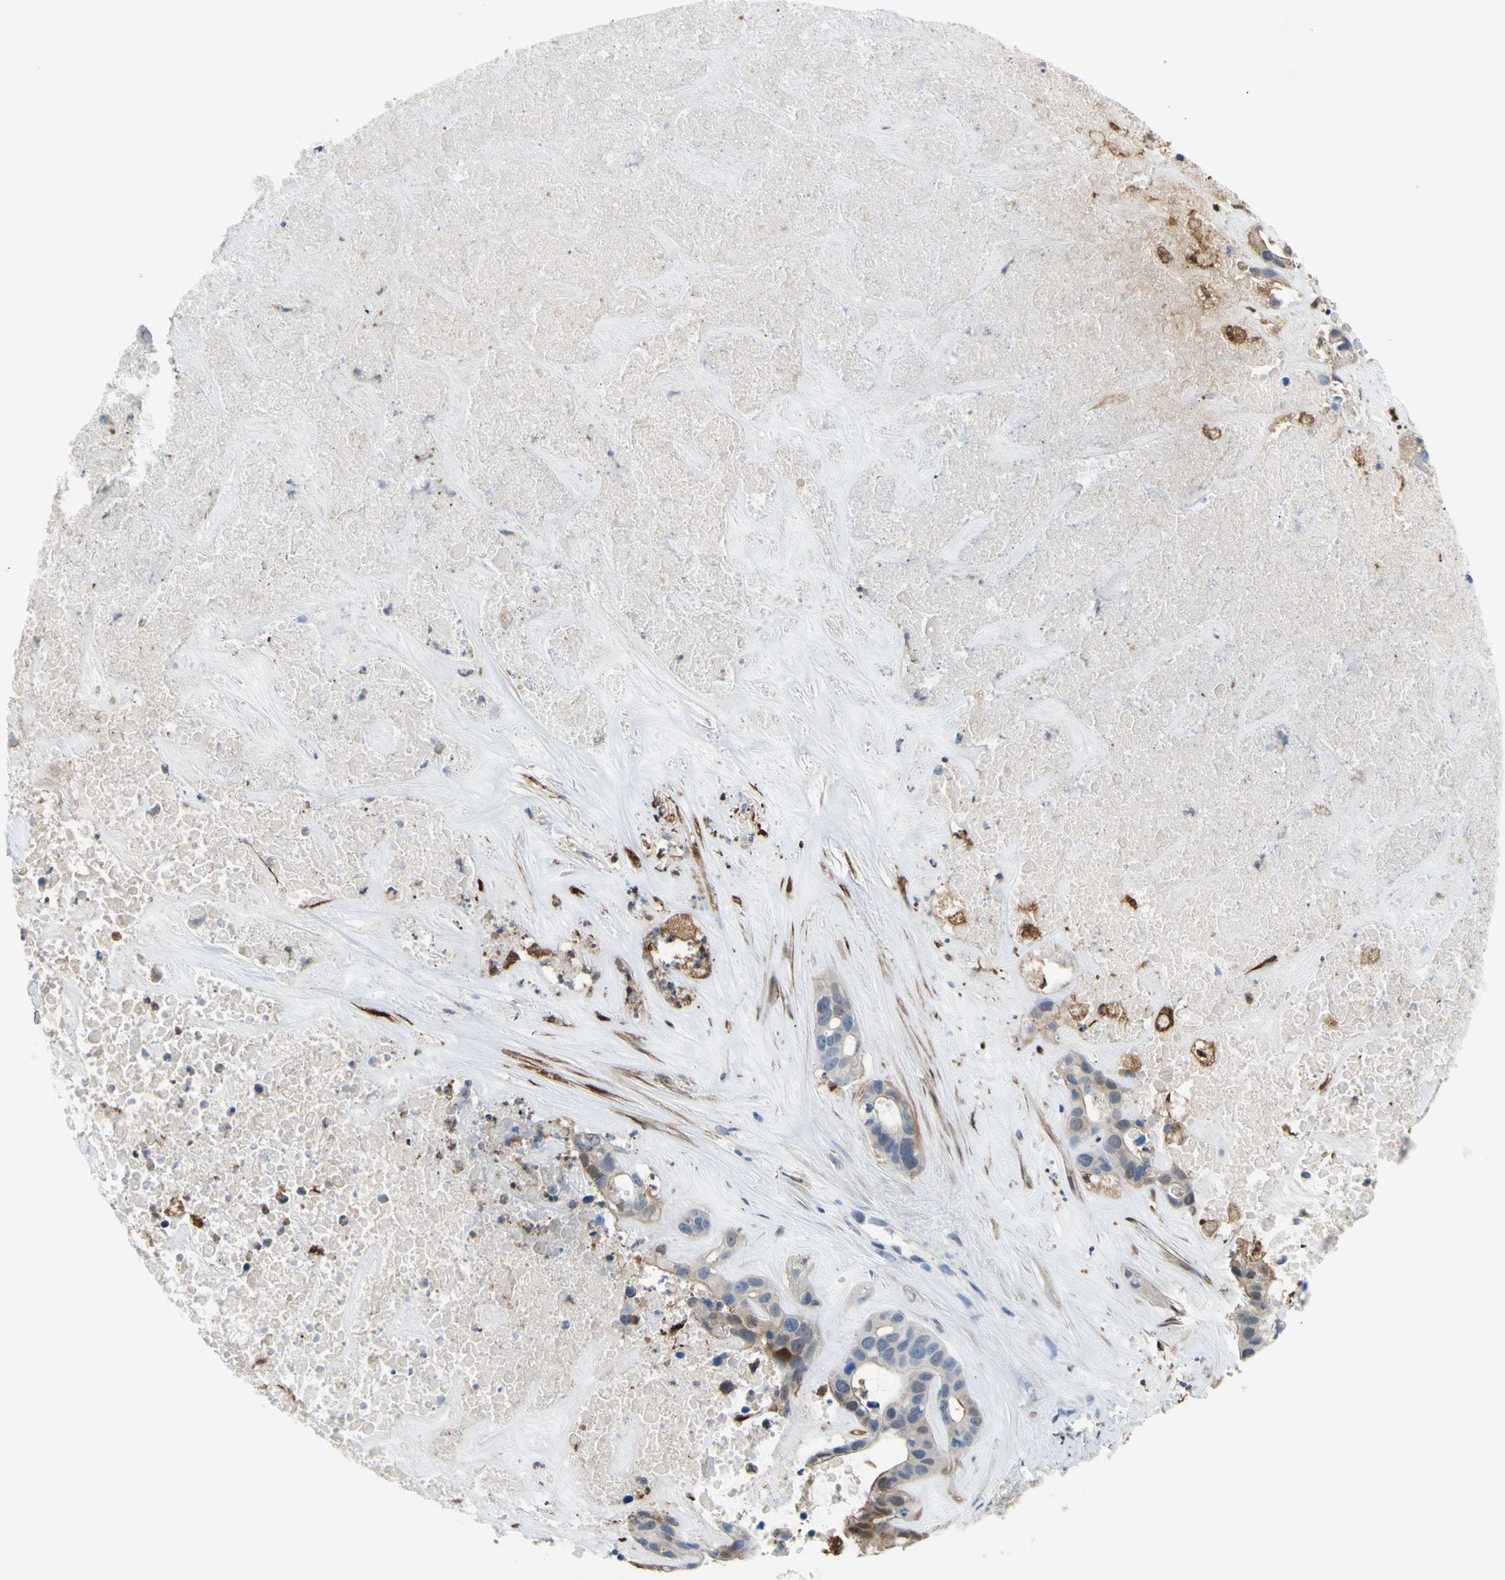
{"staining": {"intensity": "strong", "quantity": "<25%", "location": "cytoplasmic/membranous,nuclear"}, "tissue": "liver cancer", "cell_type": "Tumor cells", "image_type": "cancer", "snomed": [{"axis": "morphology", "description": "Cholangiocarcinoma"}, {"axis": "topography", "description": "Liver"}], "caption": "Liver cholangiocarcinoma stained with DAB IHC demonstrates medium levels of strong cytoplasmic/membranous and nuclear expression in approximately <25% of tumor cells.", "gene": "UPK3B", "patient": {"sex": "female", "age": 65}}